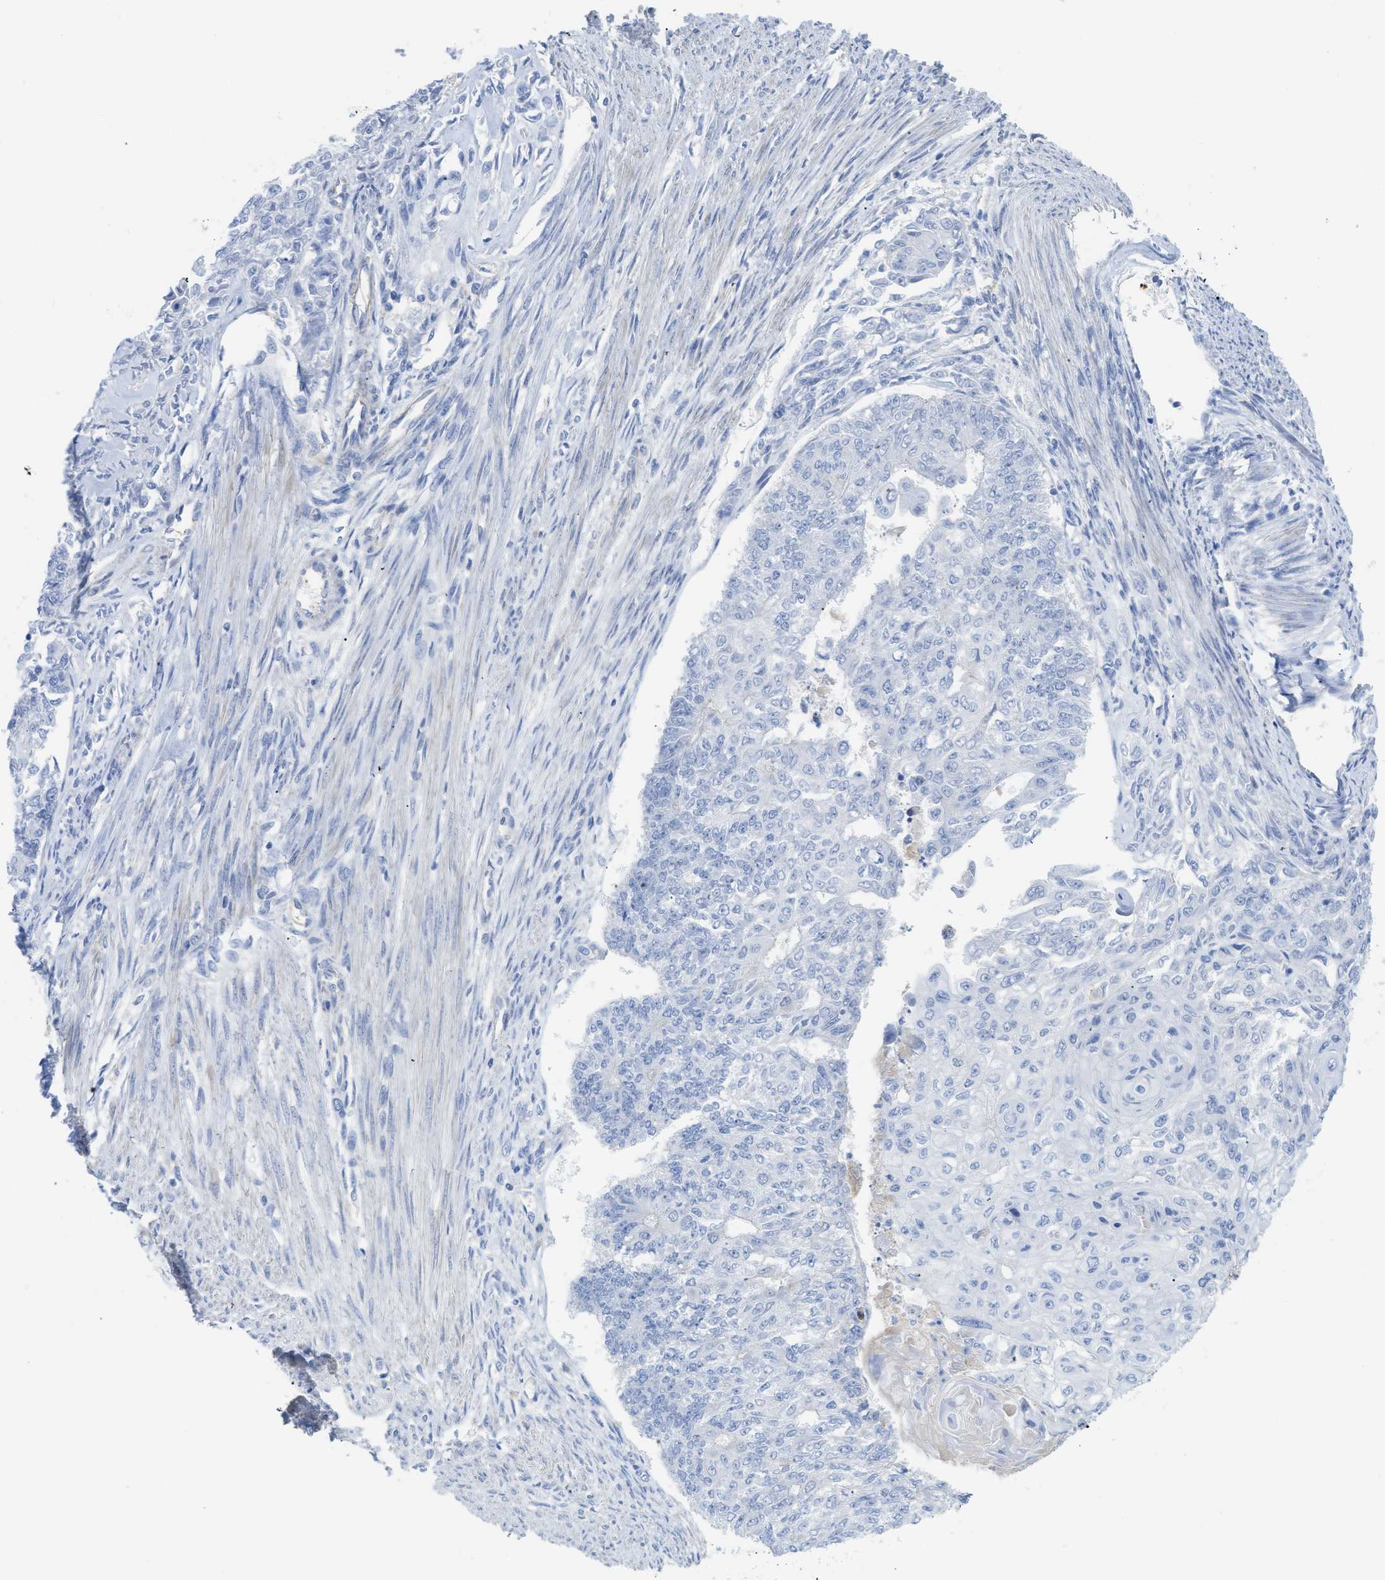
{"staining": {"intensity": "negative", "quantity": "none", "location": "none"}, "tissue": "endometrial cancer", "cell_type": "Tumor cells", "image_type": "cancer", "snomed": [{"axis": "morphology", "description": "Adenocarcinoma, NOS"}, {"axis": "topography", "description": "Endometrium"}], "caption": "Endometrial cancer was stained to show a protein in brown. There is no significant positivity in tumor cells.", "gene": "MYL3", "patient": {"sex": "female", "age": 32}}